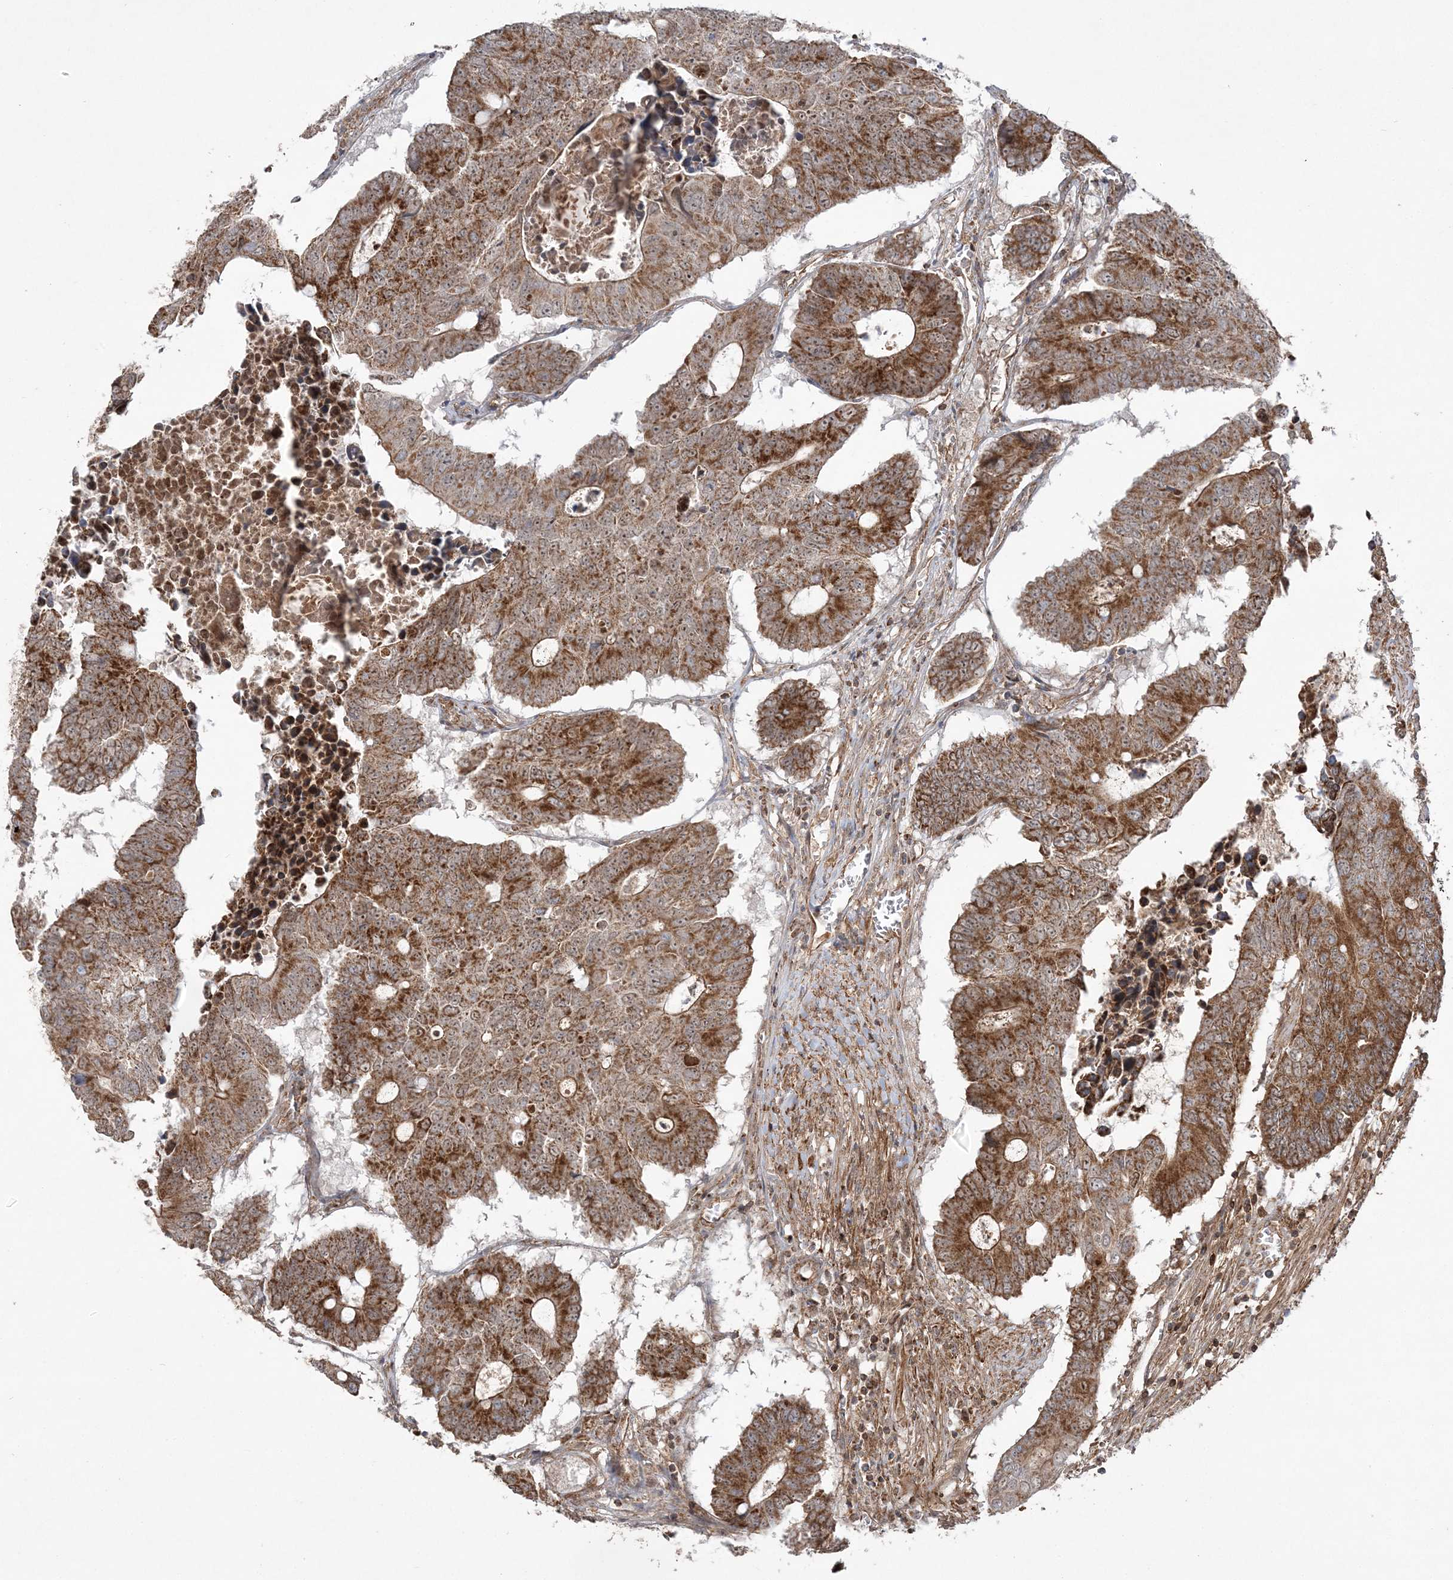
{"staining": {"intensity": "strong", "quantity": ">75%", "location": "cytoplasmic/membranous"}, "tissue": "colorectal cancer", "cell_type": "Tumor cells", "image_type": "cancer", "snomed": [{"axis": "morphology", "description": "Adenocarcinoma, NOS"}, {"axis": "topography", "description": "Colon"}], "caption": "Brown immunohistochemical staining in human colorectal cancer (adenocarcinoma) exhibits strong cytoplasmic/membranous positivity in approximately >75% of tumor cells. (DAB = brown stain, brightfield microscopy at high magnification).", "gene": "SCLT1", "patient": {"sex": "male", "age": 87}}